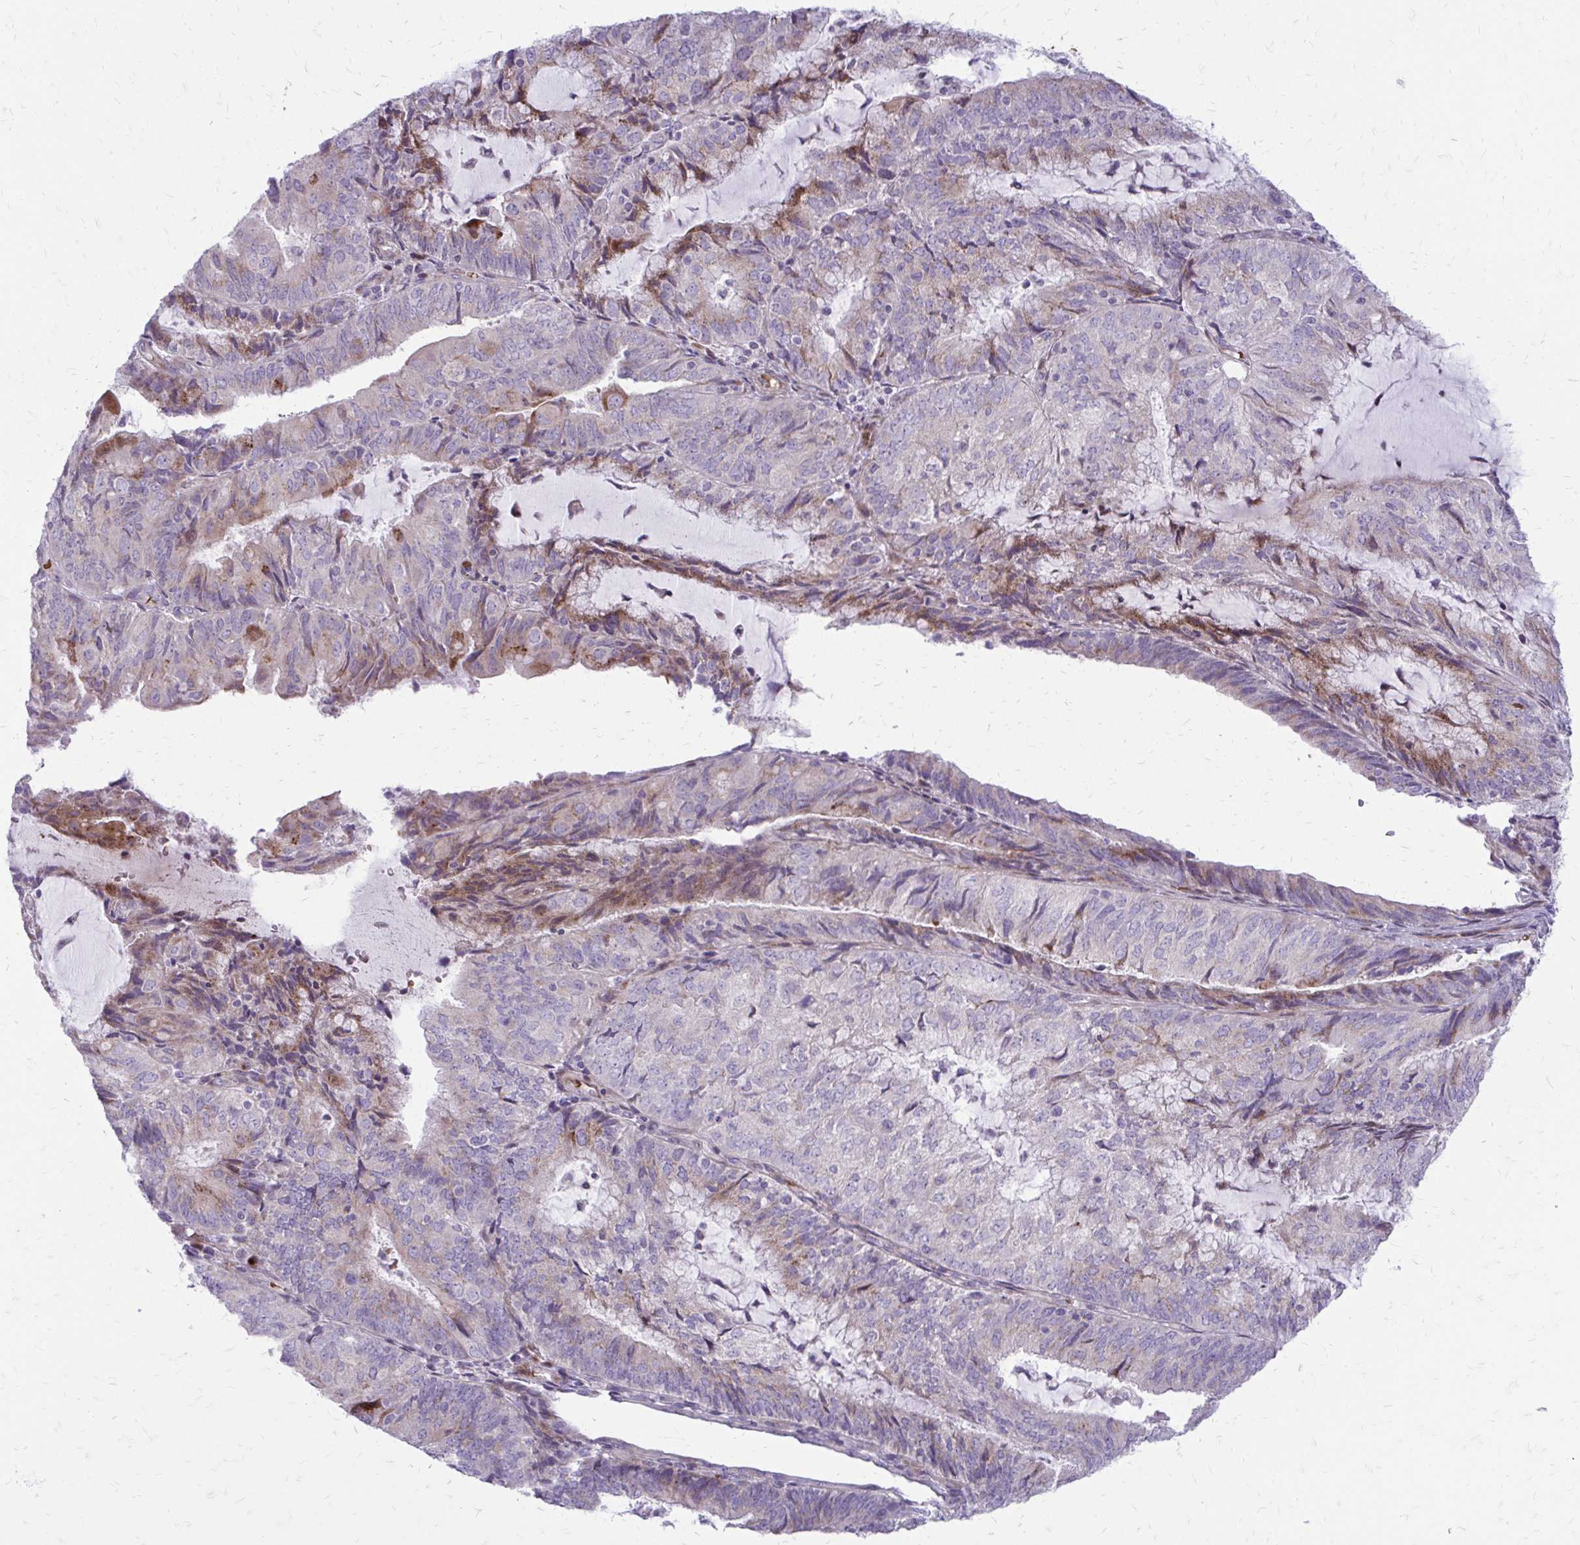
{"staining": {"intensity": "weak", "quantity": "<25%", "location": "cytoplasmic/membranous"}, "tissue": "endometrial cancer", "cell_type": "Tumor cells", "image_type": "cancer", "snomed": [{"axis": "morphology", "description": "Adenocarcinoma, NOS"}, {"axis": "topography", "description": "Endometrium"}], "caption": "Protein analysis of endometrial cancer (adenocarcinoma) reveals no significant expression in tumor cells.", "gene": "FUNDC2", "patient": {"sex": "female", "age": 81}}